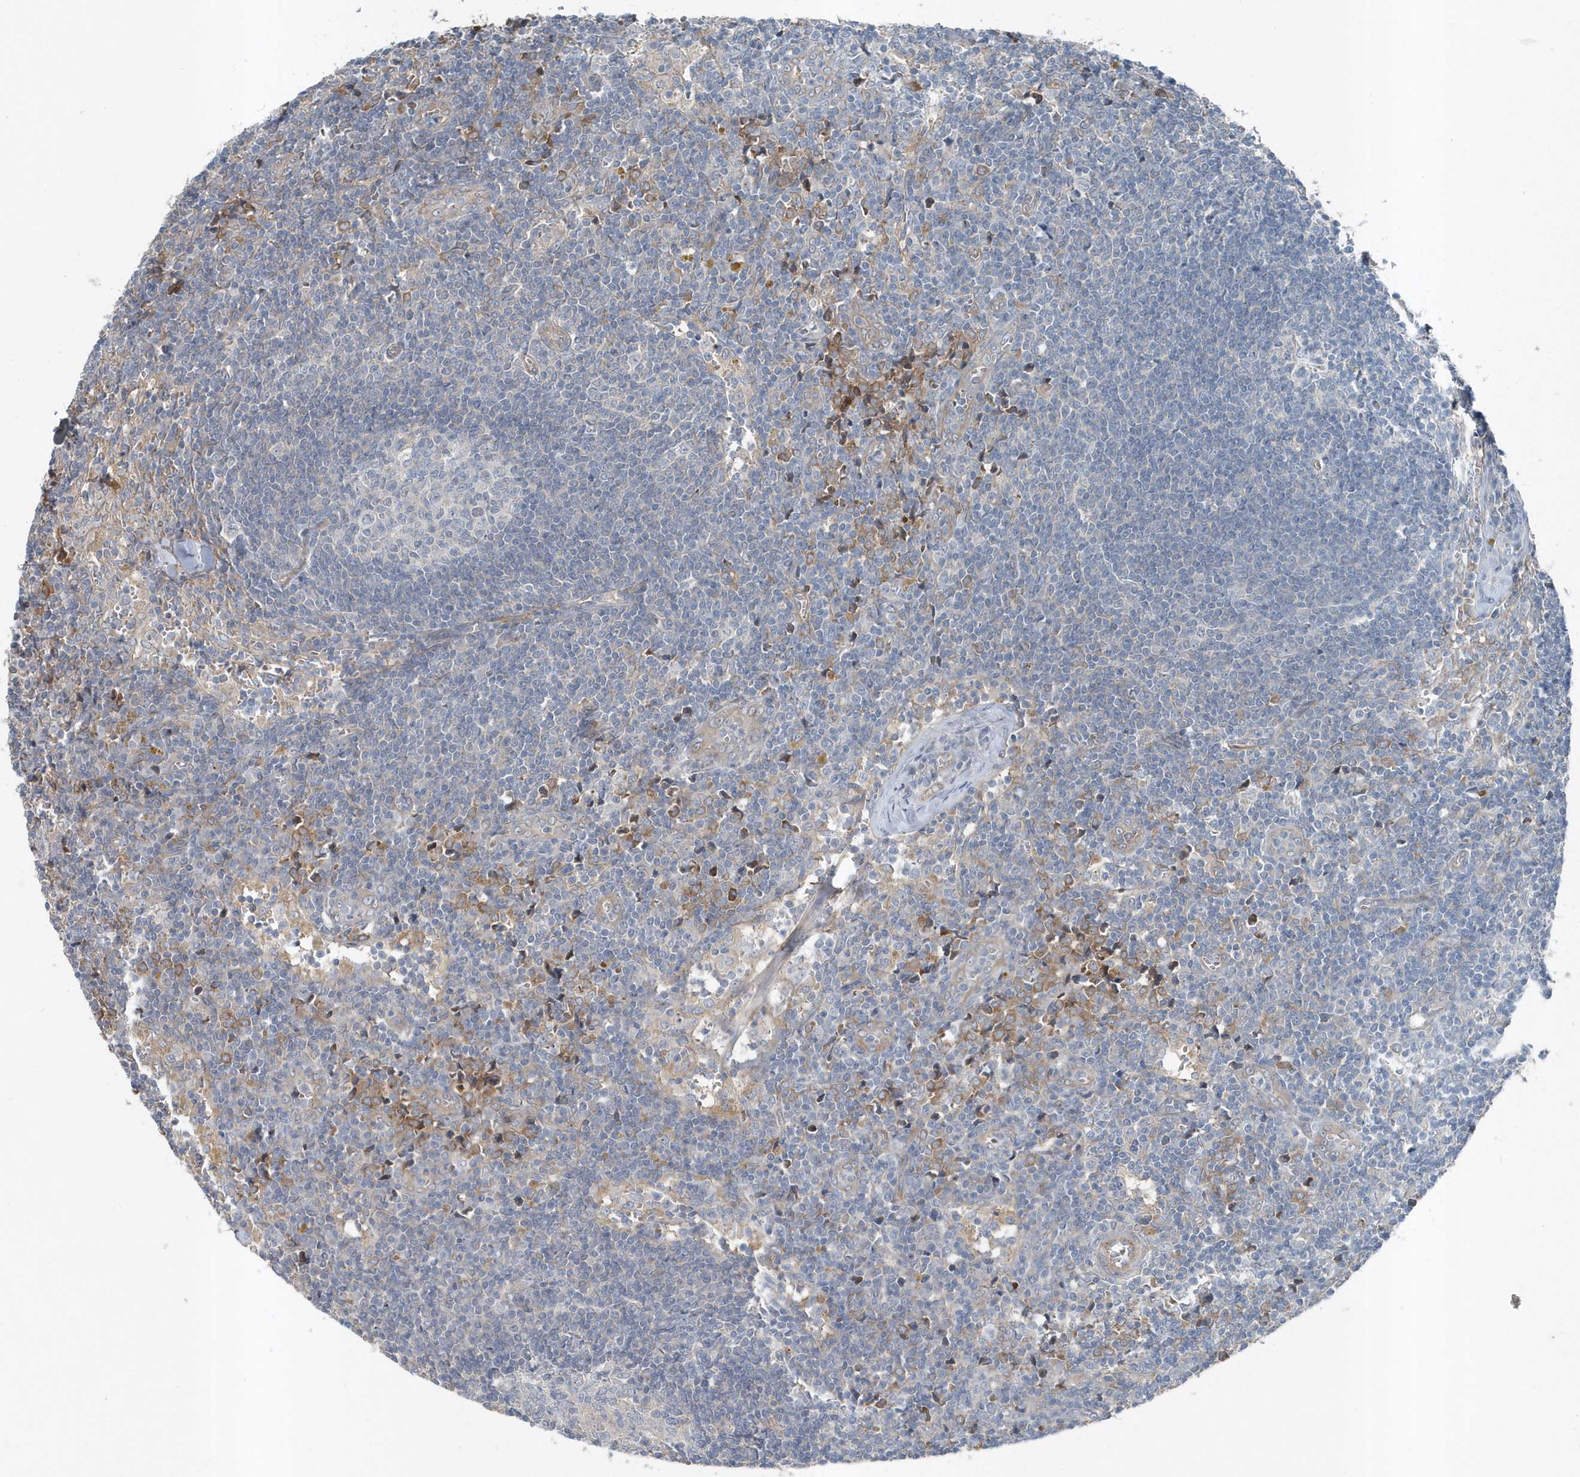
{"staining": {"intensity": "negative", "quantity": "none", "location": "none"}, "tissue": "lymph node", "cell_type": "Germinal center cells", "image_type": "normal", "snomed": [{"axis": "morphology", "description": "Normal tissue, NOS"}, {"axis": "morphology", "description": "Squamous cell carcinoma, metastatic, NOS"}, {"axis": "topography", "description": "Lymph node"}], "caption": "Immunohistochemical staining of benign human lymph node demonstrates no significant positivity in germinal center cells.", "gene": "MCC", "patient": {"sex": "male", "age": 73}}